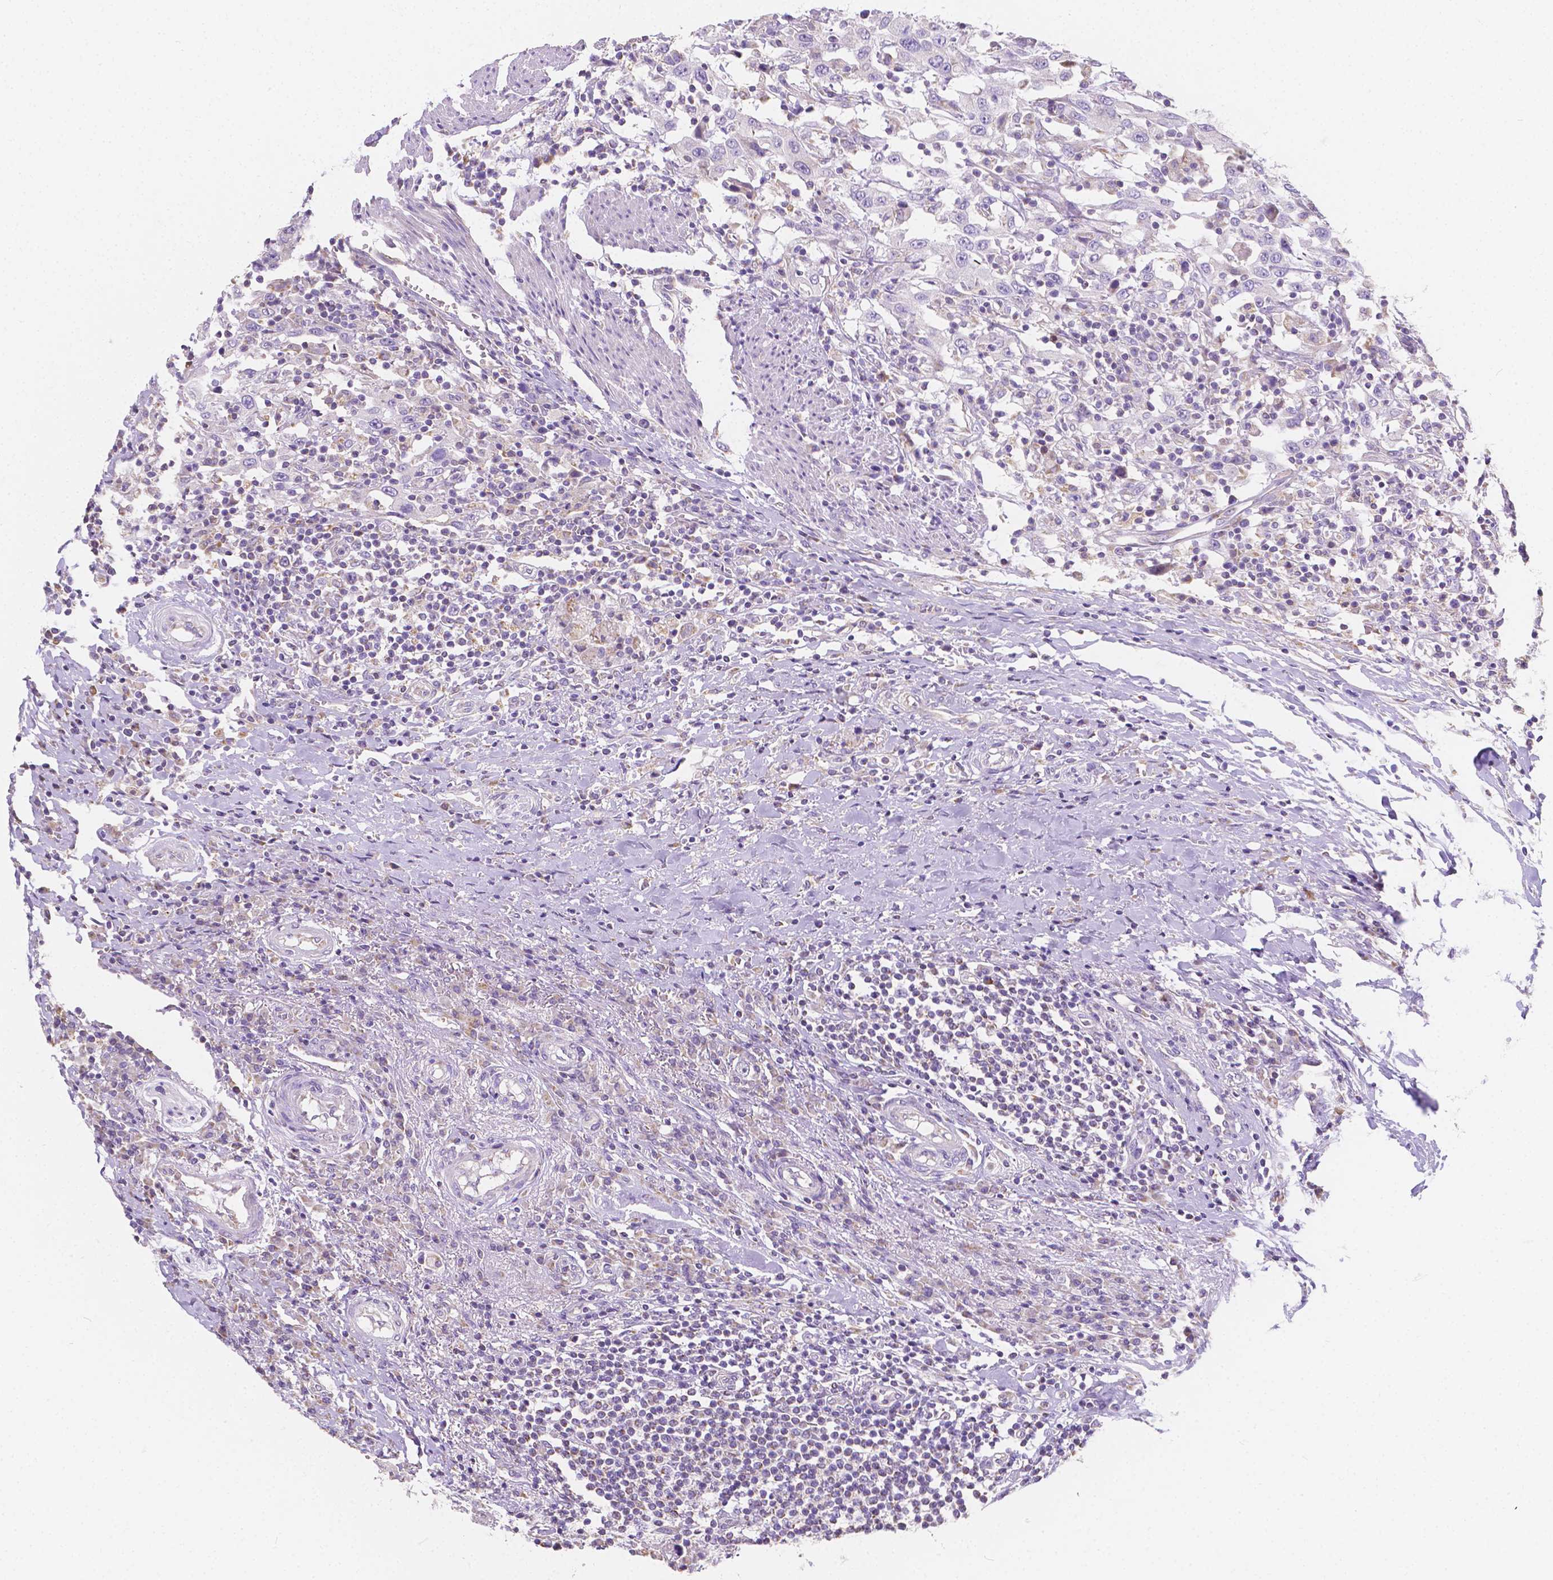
{"staining": {"intensity": "negative", "quantity": "none", "location": "none"}, "tissue": "urothelial cancer", "cell_type": "Tumor cells", "image_type": "cancer", "snomed": [{"axis": "morphology", "description": "Urothelial carcinoma, High grade"}, {"axis": "topography", "description": "Urinary bladder"}], "caption": "Tumor cells show no significant positivity in high-grade urothelial carcinoma.", "gene": "TMEM130", "patient": {"sex": "male", "age": 61}}